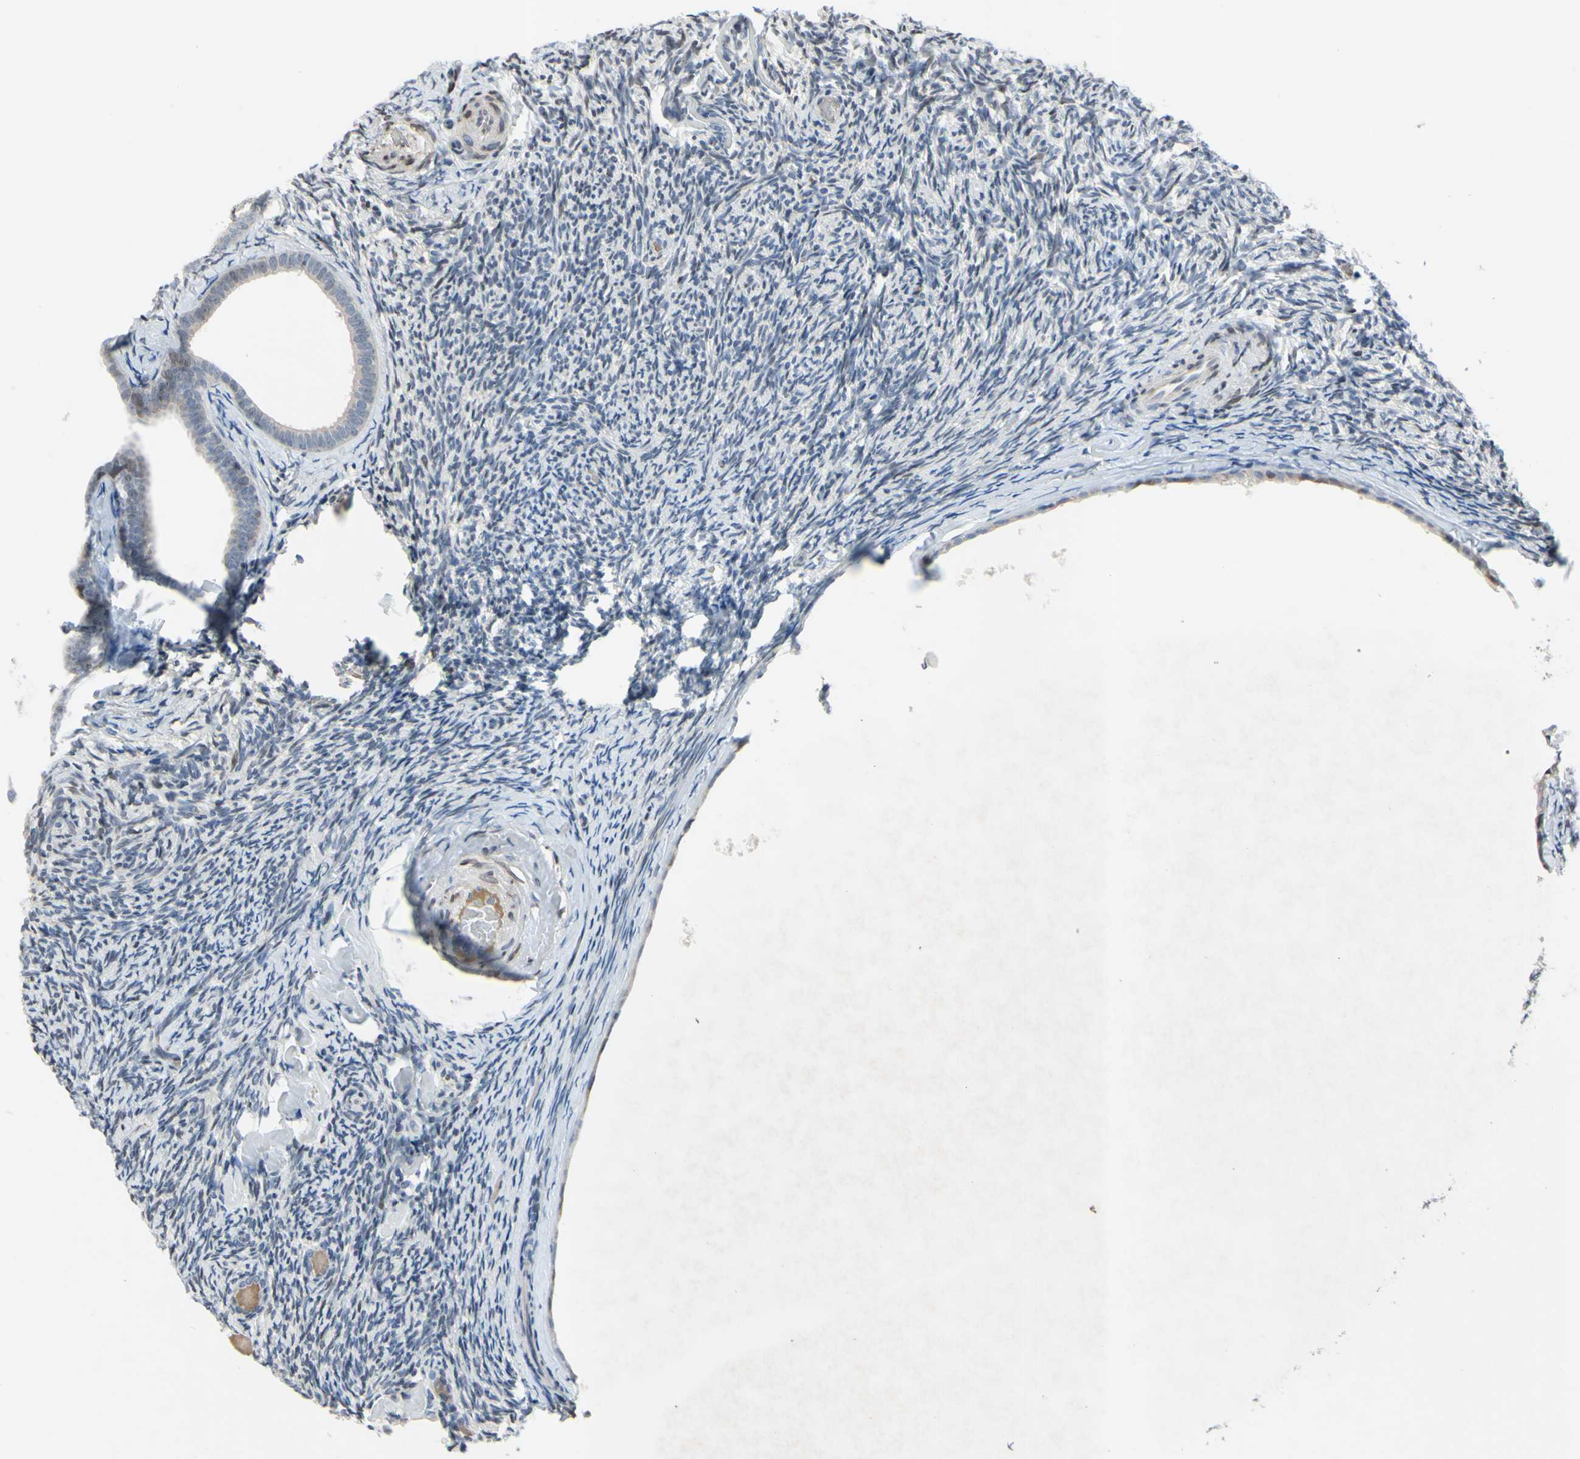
{"staining": {"intensity": "negative", "quantity": "none", "location": "none"}, "tissue": "ovary", "cell_type": "Ovarian stroma cells", "image_type": "normal", "snomed": [{"axis": "morphology", "description": "Normal tissue, NOS"}, {"axis": "topography", "description": "Ovary"}], "caption": "High magnification brightfield microscopy of unremarkable ovary stained with DAB (3,3'-diaminobenzidine) (brown) and counterstained with hematoxylin (blue): ovarian stroma cells show no significant staining.", "gene": "ARG1", "patient": {"sex": "female", "age": 60}}